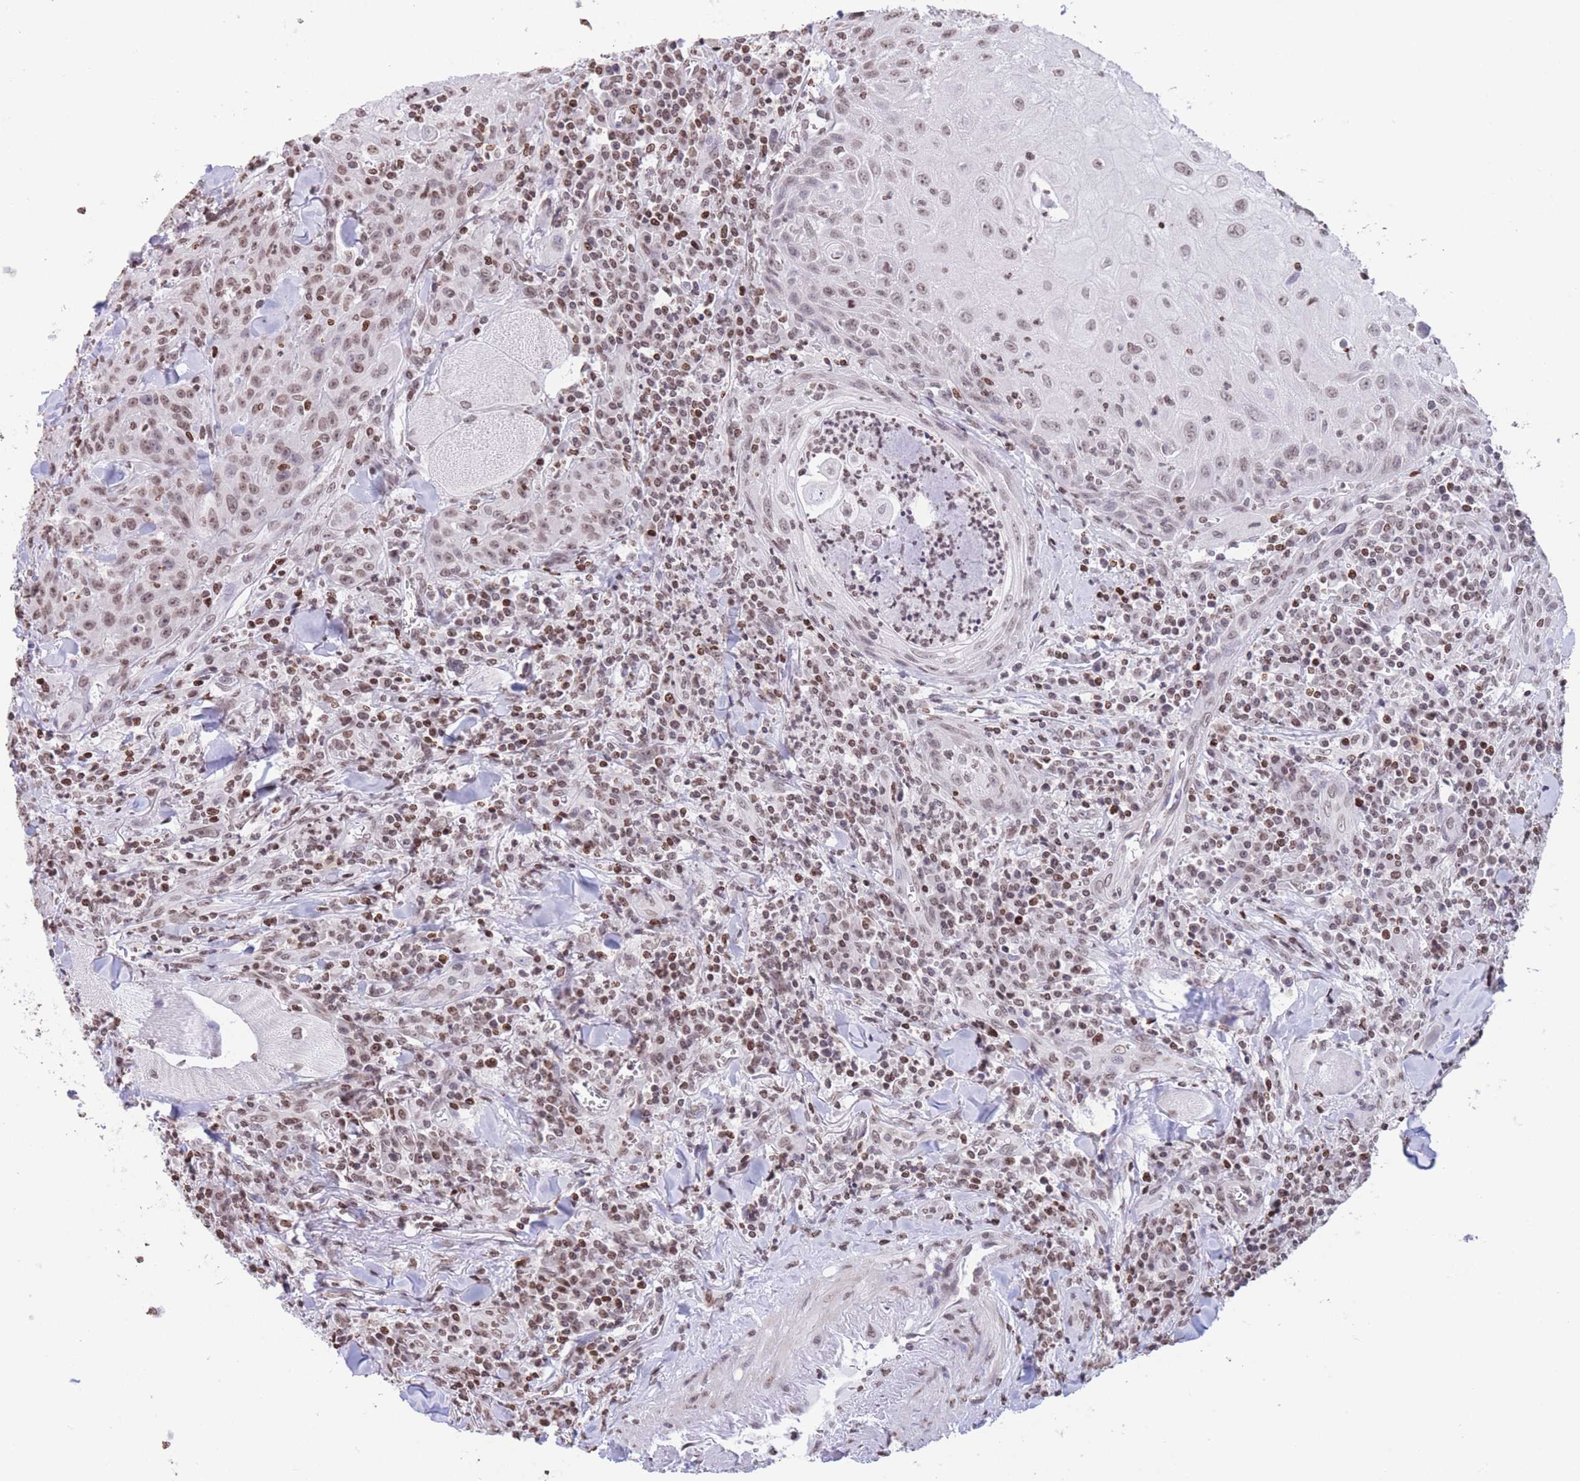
{"staining": {"intensity": "weak", "quantity": ">75%", "location": "nuclear"}, "tissue": "head and neck cancer", "cell_type": "Tumor cells", "image_type": "cancer", "snomed": [{"axis": "morphology", "description": "Normal tissue, NOS"}, {"axis": "morphology", "description": "Squamous cell carcinoma, NOS"}, {"axis": "topography", "description": "Oral tissue"}, {"axis": "topography", "description": "Head-Neck"}], "caption": "Protein staining by IHC displays weak nuclear staining in about >75% of tumor cells in head and neck squamous cell carcinoma.", "gene": "H2BC11", "patient": {"sex": "female", "age": 70}}